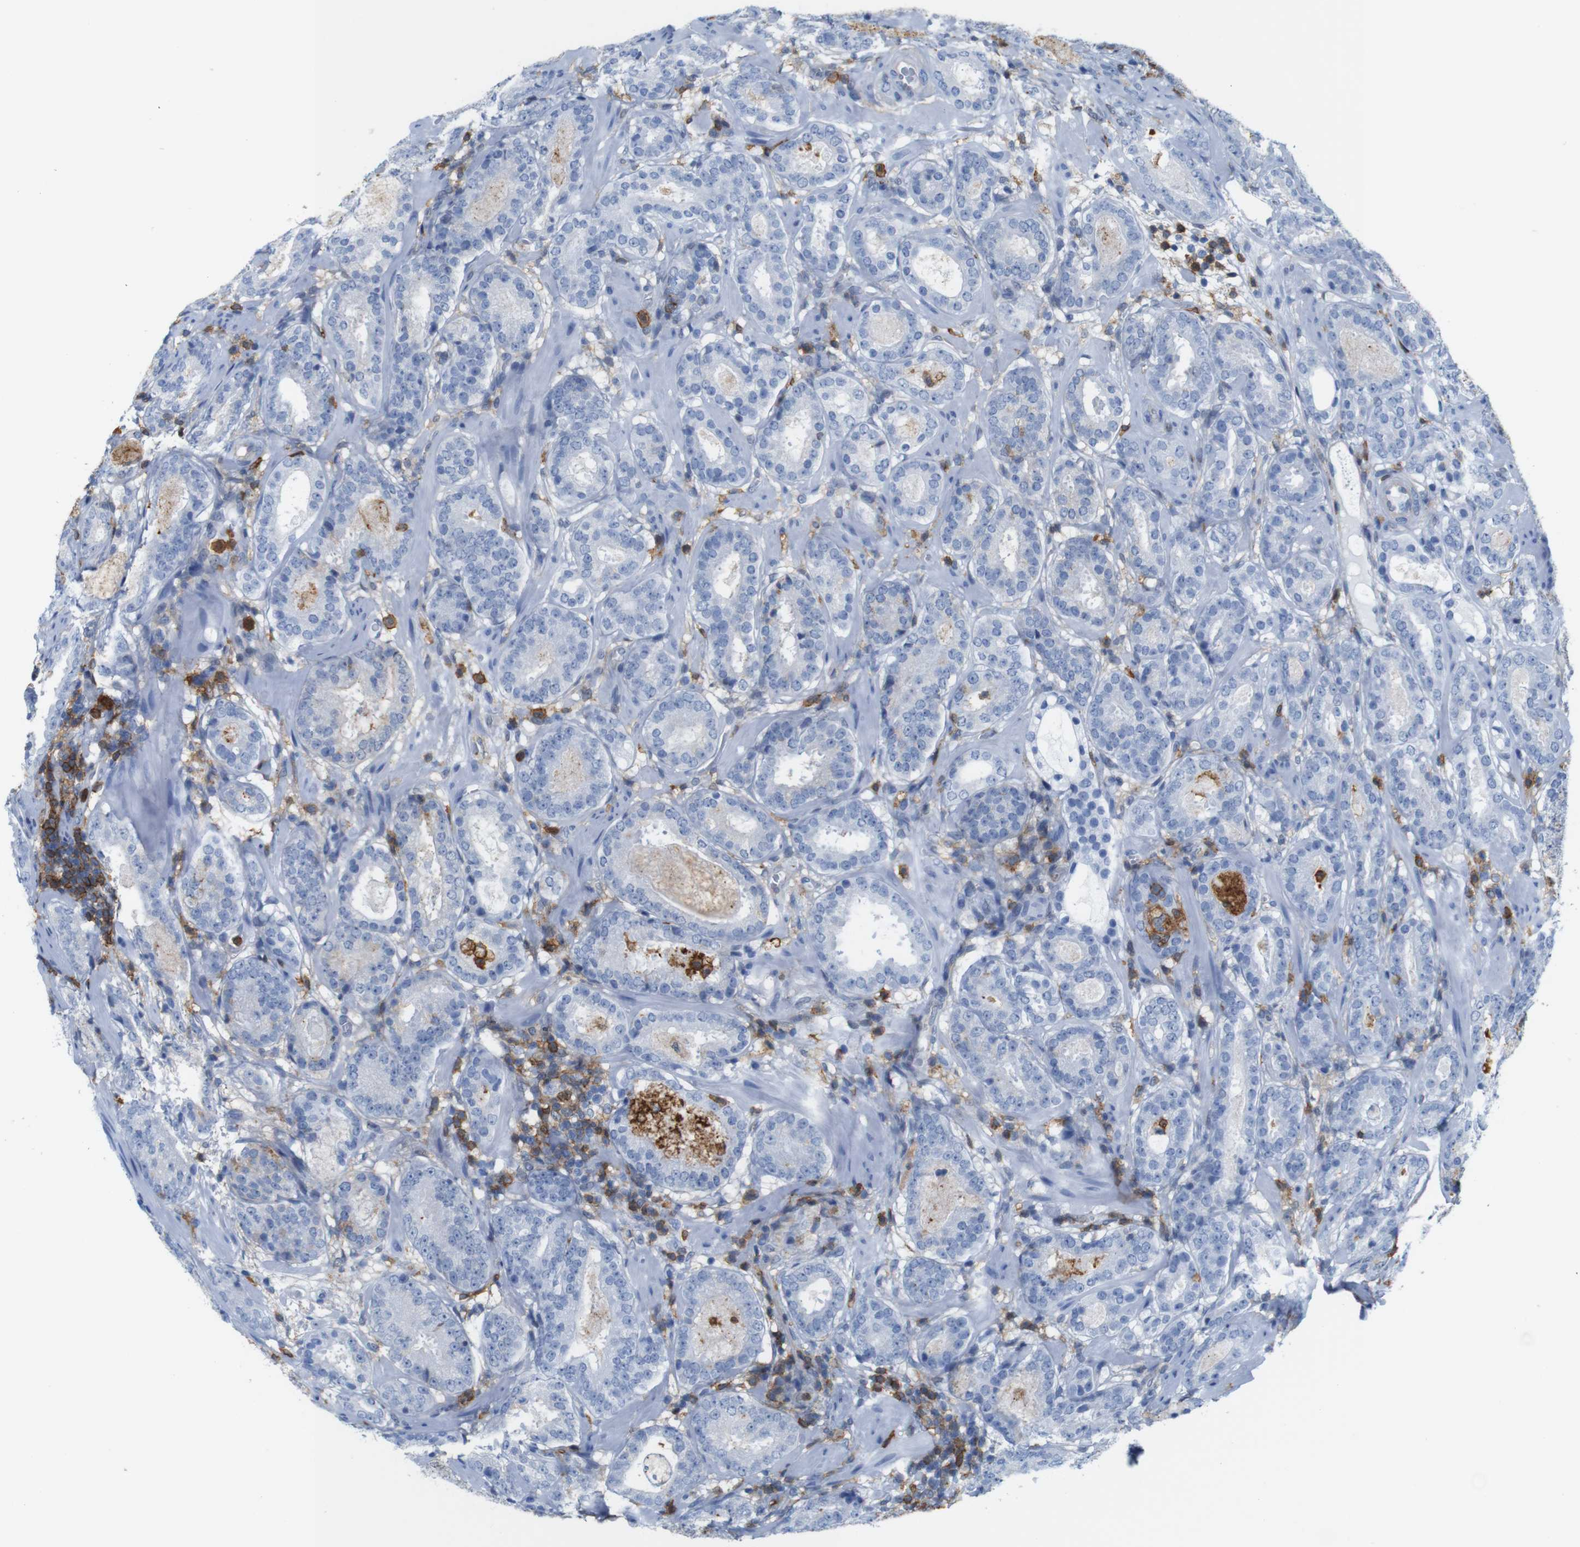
{"staining": {"intensity": "negative", "quantity": "none", "location": "none"}, "tissue": "prostate cancer", "cell_type": "Tumor cells", "image_type": "cancer", "snomed": [{"axis": "morphology", "description": "Adenocarcinoma, Low grade"}, {"axis": "topography", "description": "Prostate"}], "caption": "Immunohistochemical staining of human low-grade adenocarcinoma (prostate) exhibits no significant staining in tumor cells.", "gene": "ANXA1", "patient": {"sex": "male", "age": 69}}